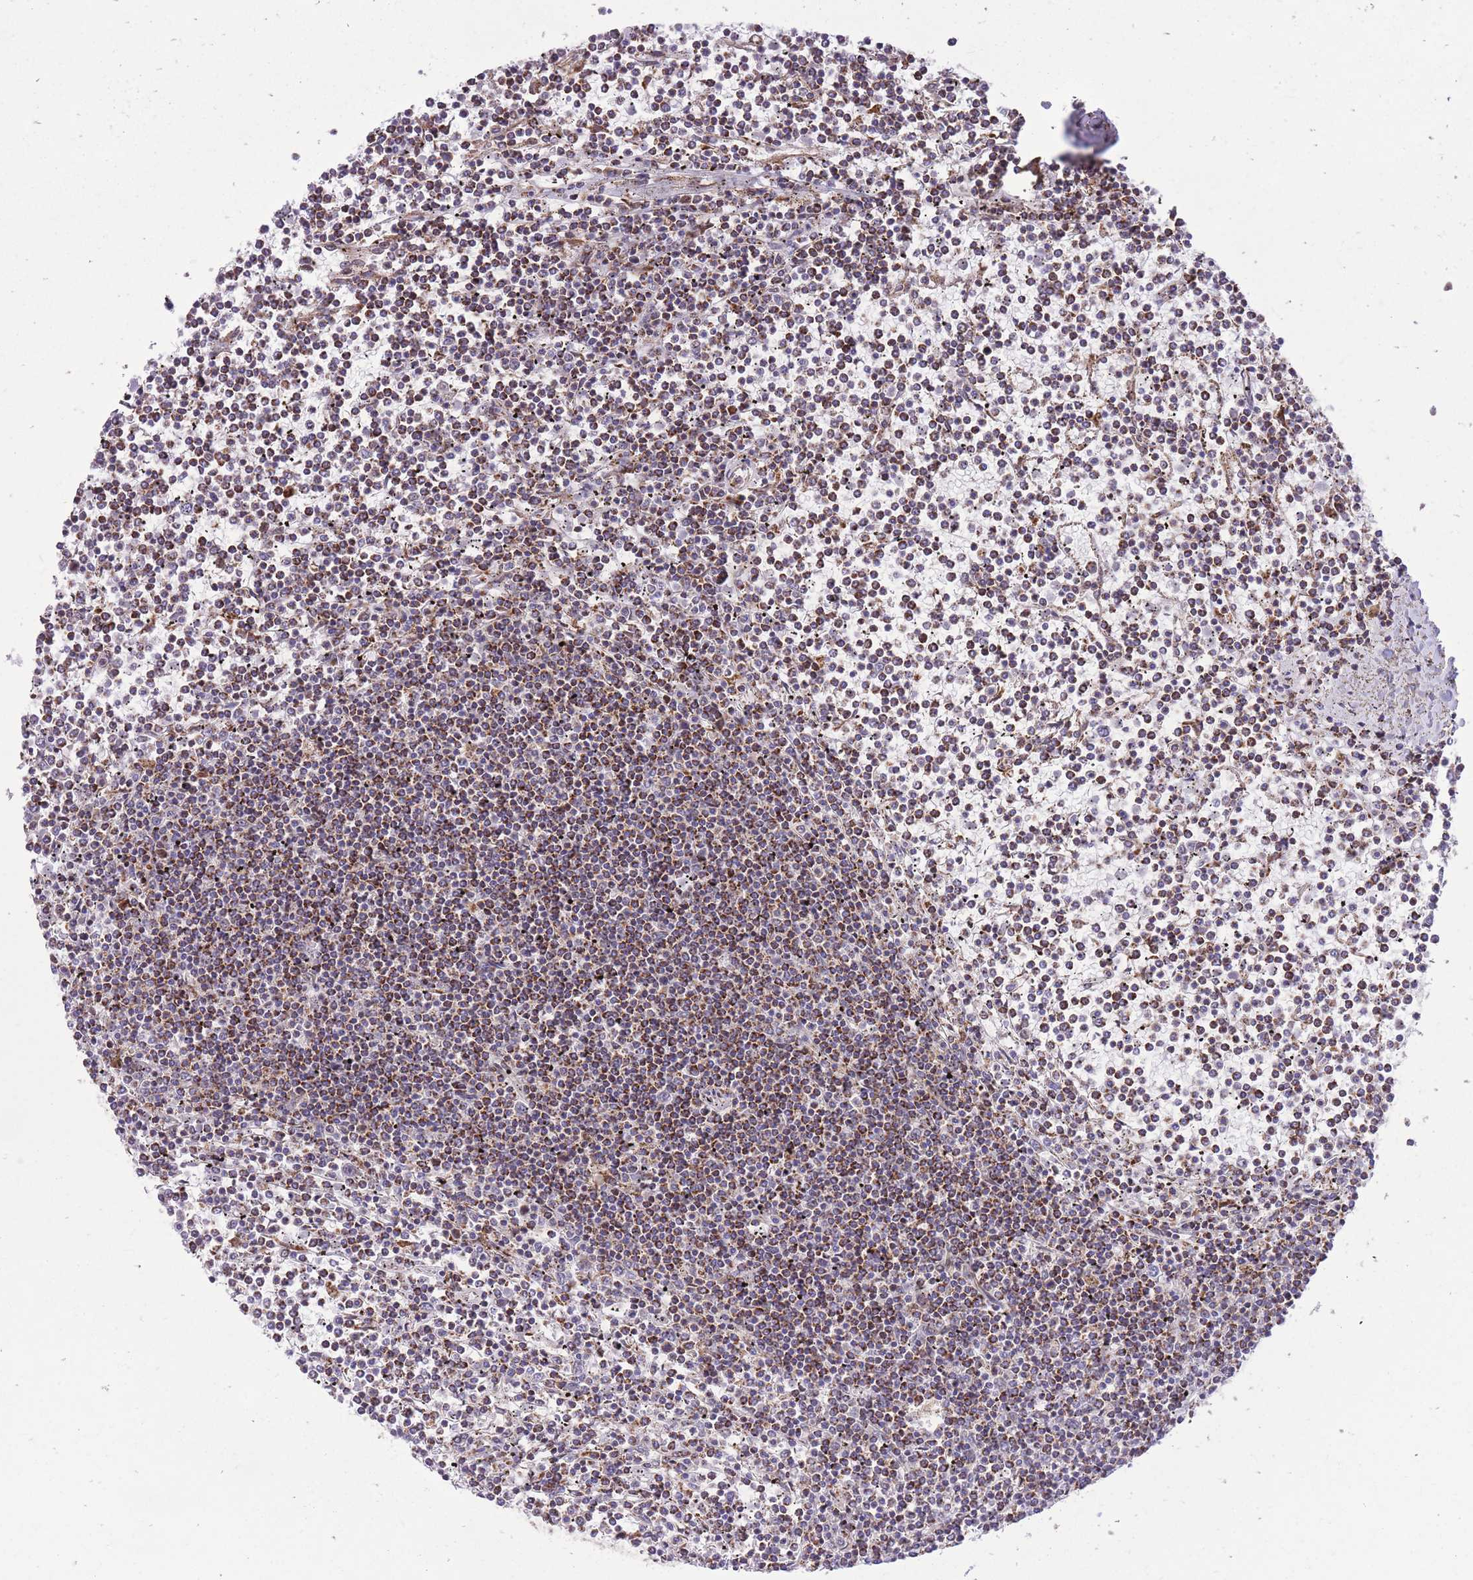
{"staining": {"intensity": "negative", "quantity": "none", "location": "none"}, "tissue": "lymphoma", "cell_type": "Tumor cells", "image_type": "cancer", "snomed": [{"axis": "morphology", "description": "Malignant lymphoma, non-Hodgkin's type, Low grade"}, {"axis": "topography", "description": "Spleen"}], "caption": "Tumor cells are negative for protein expression in human malignant lymphoma, non-Hodgkin's type (low-grade).", "gene": "SLC4A4", "patient": {"sex": "female", "age": 19}}